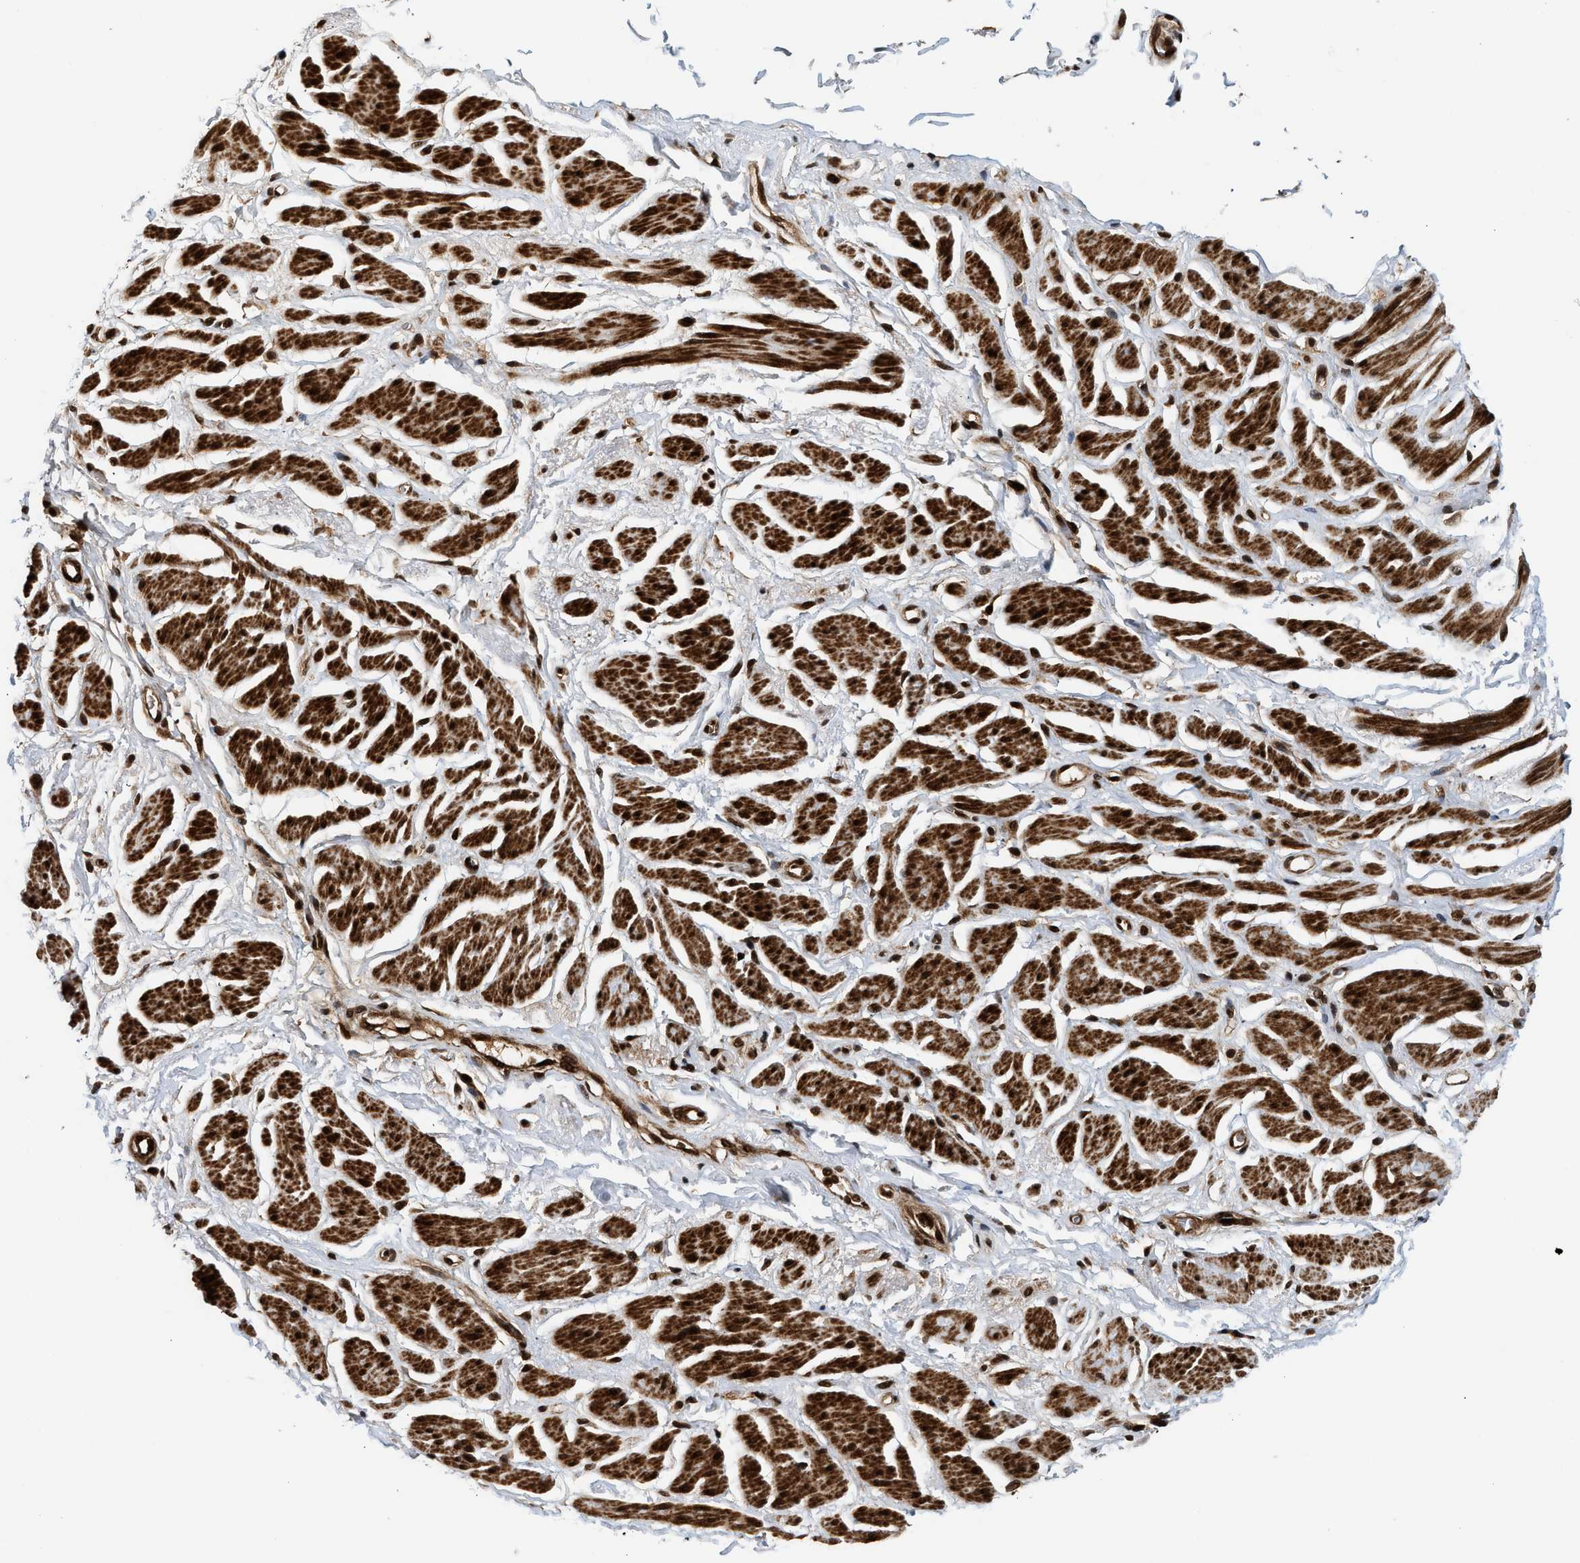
{"staining": {"intensity": "strong", "quantity": ">75%", "location": "cytoplasmic/membranous,nuclear"}, "tissue": "adipose tissue", "cell_type": "Adipocytes", "image_type": "normal", "snomed": [{"axis": "morphology", "description": "Normal tissue, NOS"}, {"axis": "topography", "description": "Soft tissue"}, {"axis": "topography", "description": "Peripheral nerve tissue"}], "caption": "High-power microscopy captured an IHC image of unremarkable adipose tissue, revealing strong cytoplasmic/membranous,nuclear positivity in approximately >75% of adipocytes. (DAB IHC with brightfield microscopy, high magnification).", "gene": "MDM2", "patient": {"sex": "female", "age": 71}}